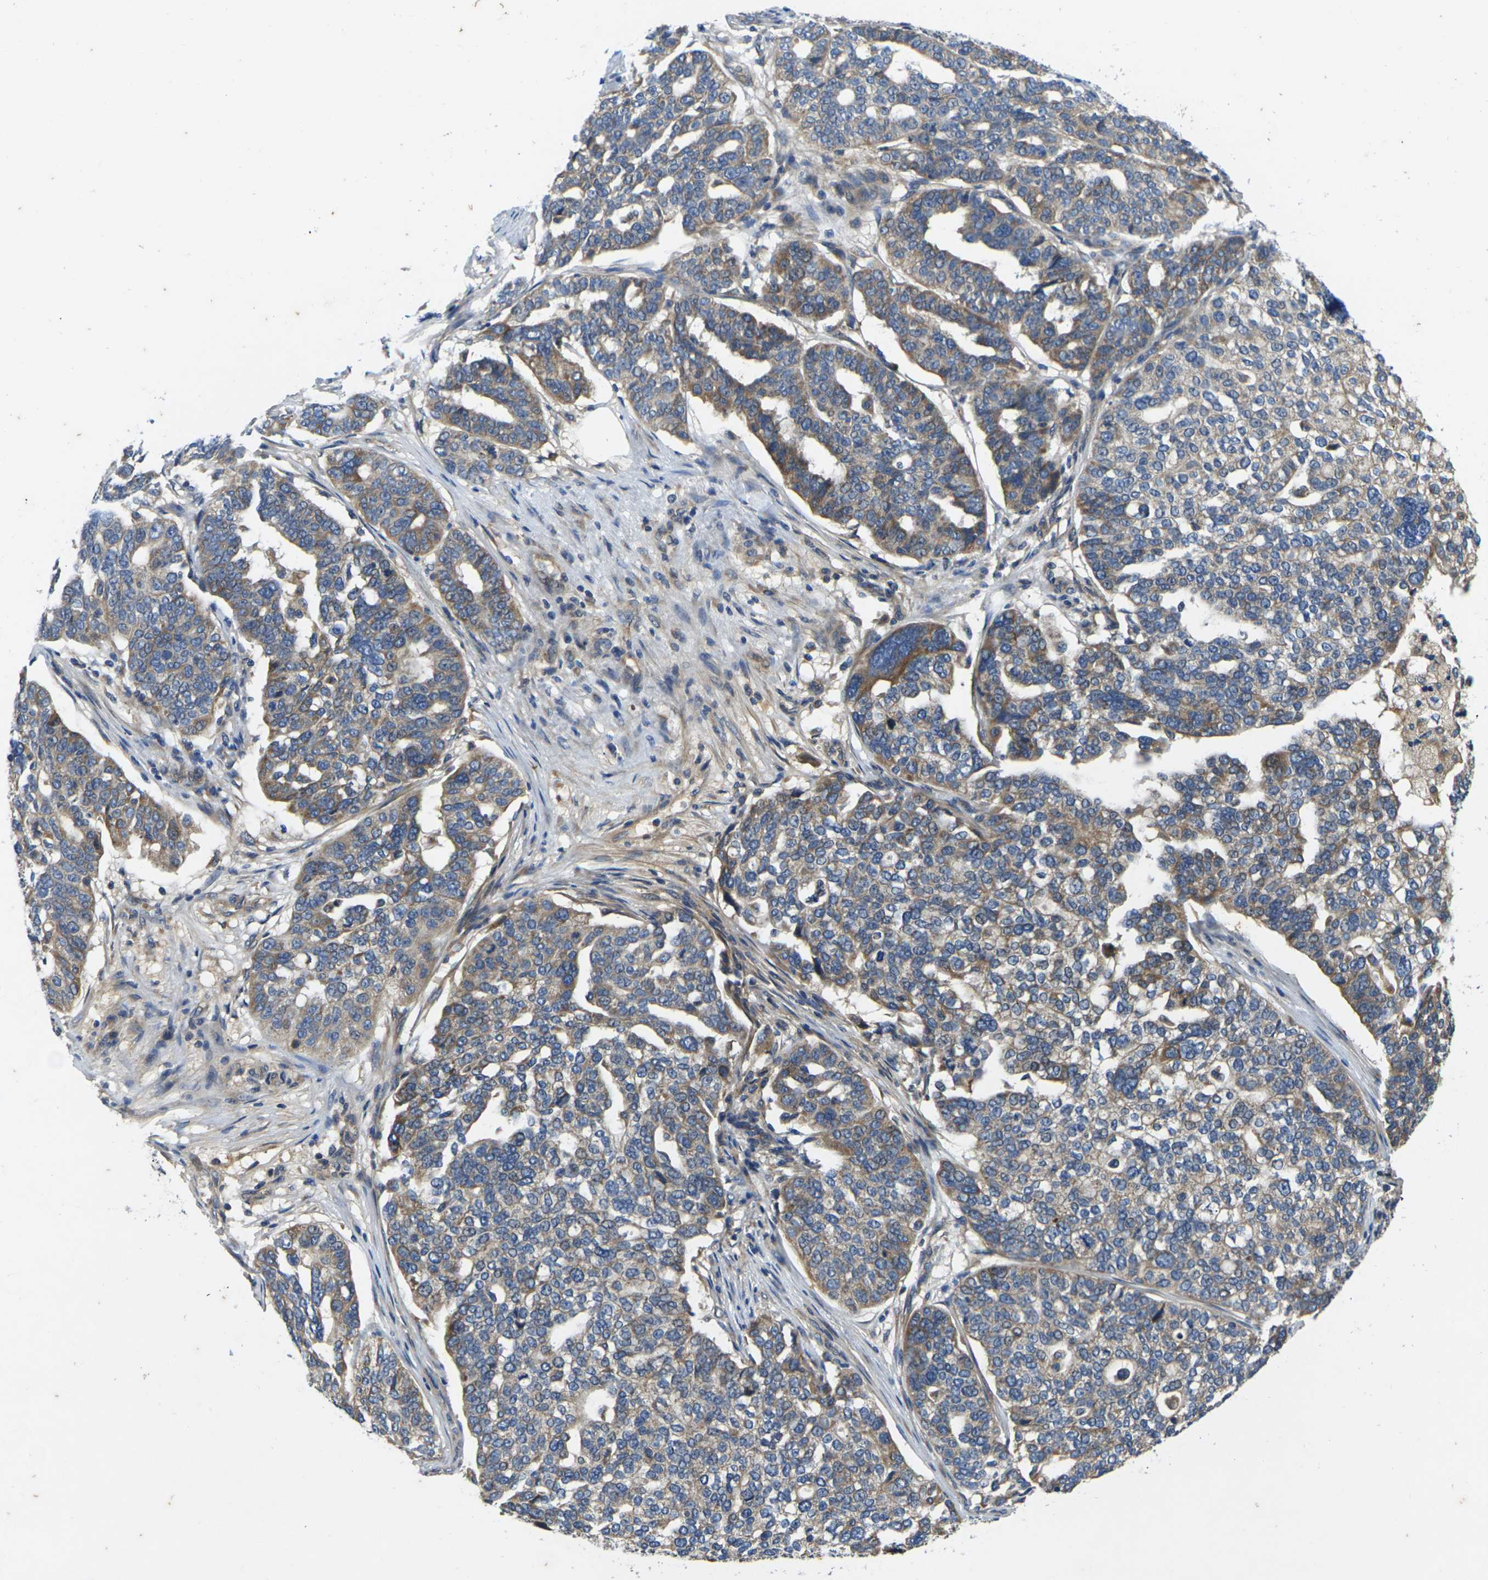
{"staining": {"intensity": "moderate", "quantity": ">75%", "location": "cytoplasmic/membranous"}, "tissue": "ovarian cancer", "cell_type": "Tumor cells", "image_type": "cancer", "snomed": [{"axis": "morphology", "description": "Cystadenocarcinoma, serous, NOS"}, {"axis": "topography", "description": "Ovary"}], "caption": "Ovarian serous cystadenocarcinoma tissue demonstrates moderate cytoplasmic/membranous staining in about >75% of tumor cells, visualized by immunohistochemistry.", "gene": "KIF1B", "patient": {"sex": "female", "age": 59}}